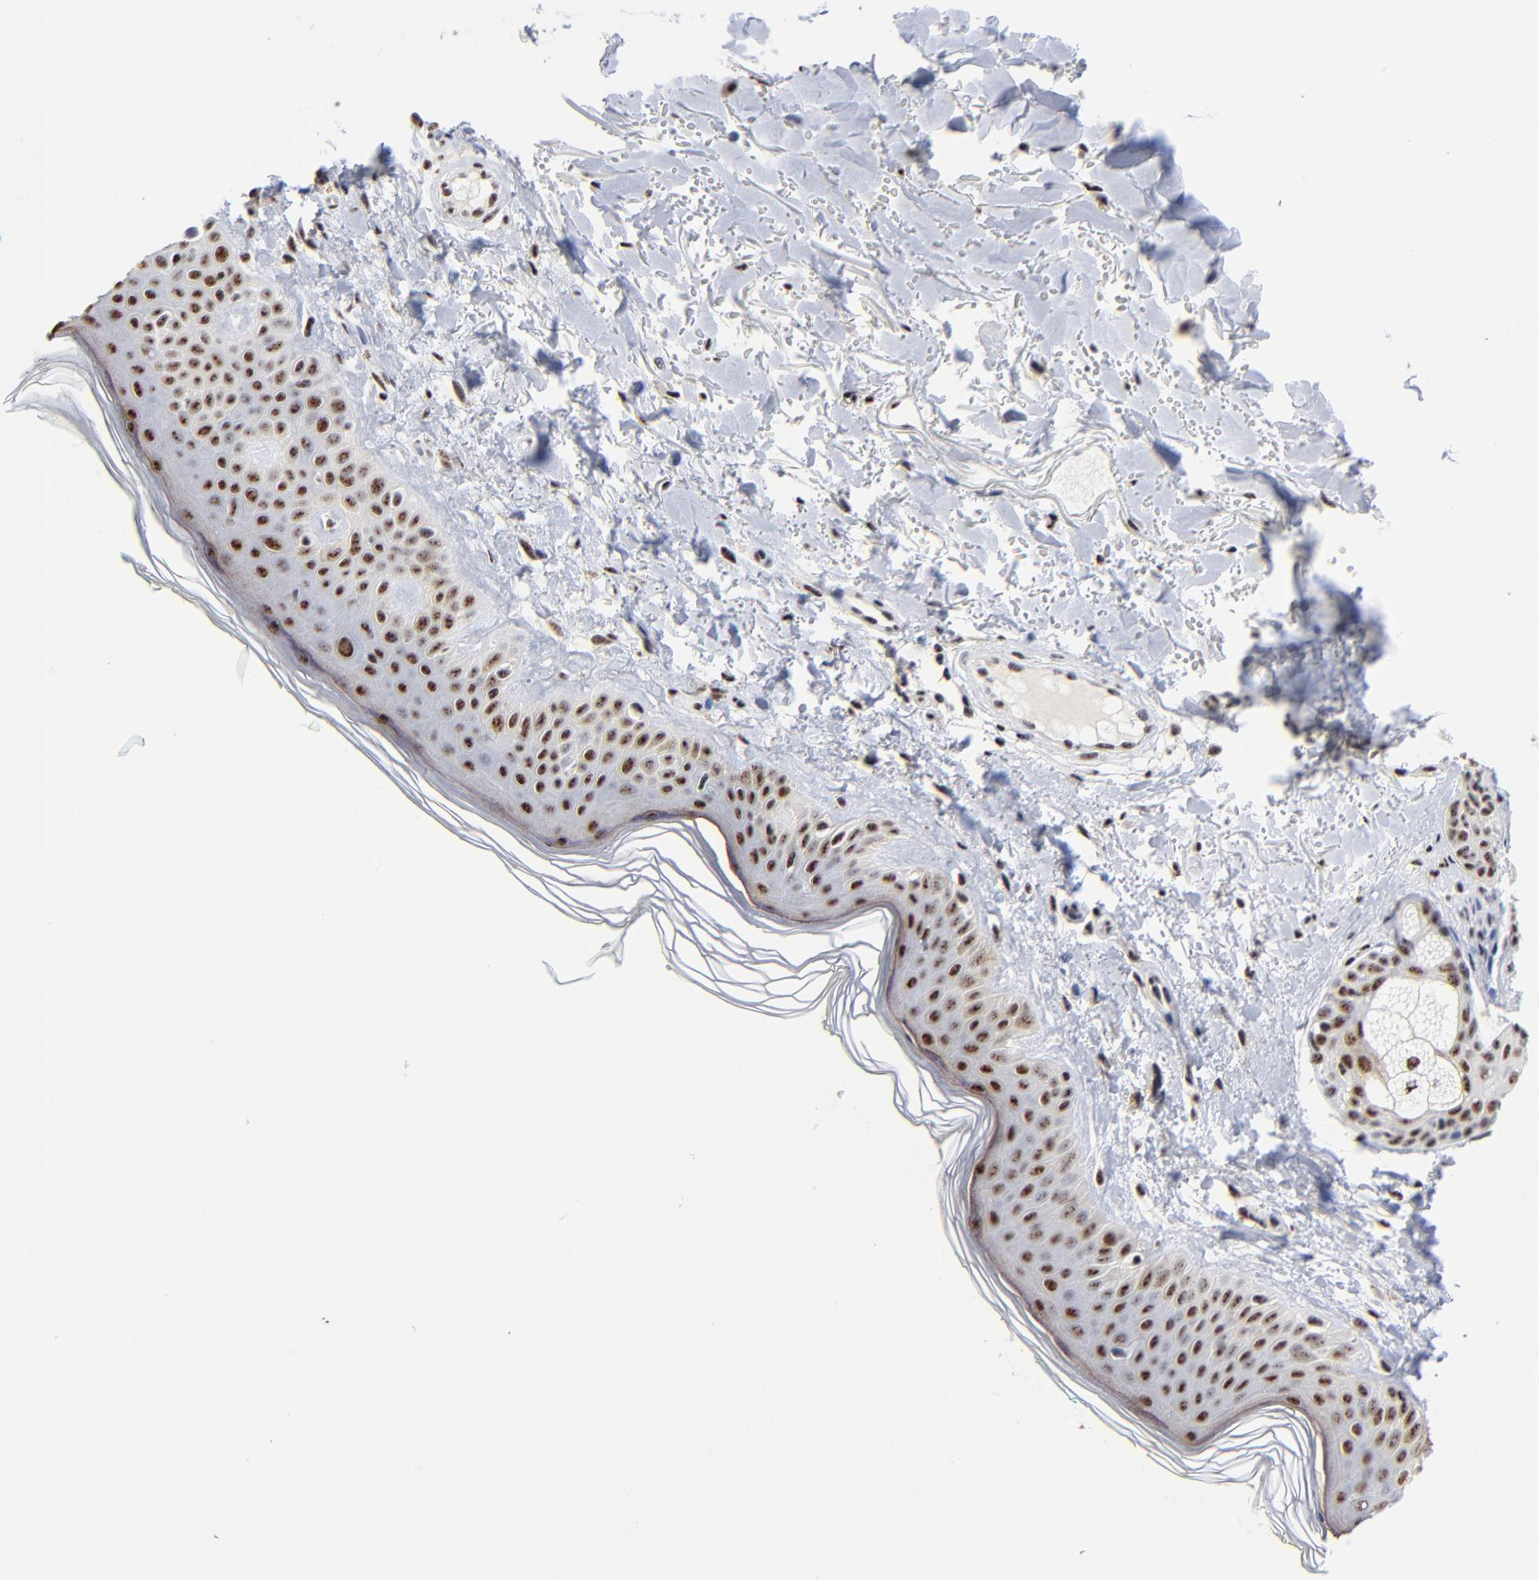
{"staining": {"intensity": "strong", "quantity": ">75%", "location": "nuclear"}, "tissue": "skin", "cell_type": "Fibroblasts", "image_type": "normal", "snomed": [{"axis": "morphology", "description": "Normal tissue, NOS"}, {"axis": "topography", "description": "Skin"}], "caption": "A high amount of strong nuclear staining is appreciated in about >75% of fibroblasts in unremarkable skin. The protein of interest is stained brown, and the nuclei are stained in blue (DAB IHC with brightfield microscopy, high magnification).", "gene": "MBD4", "patient": {"sex": "male", "age": 71}}